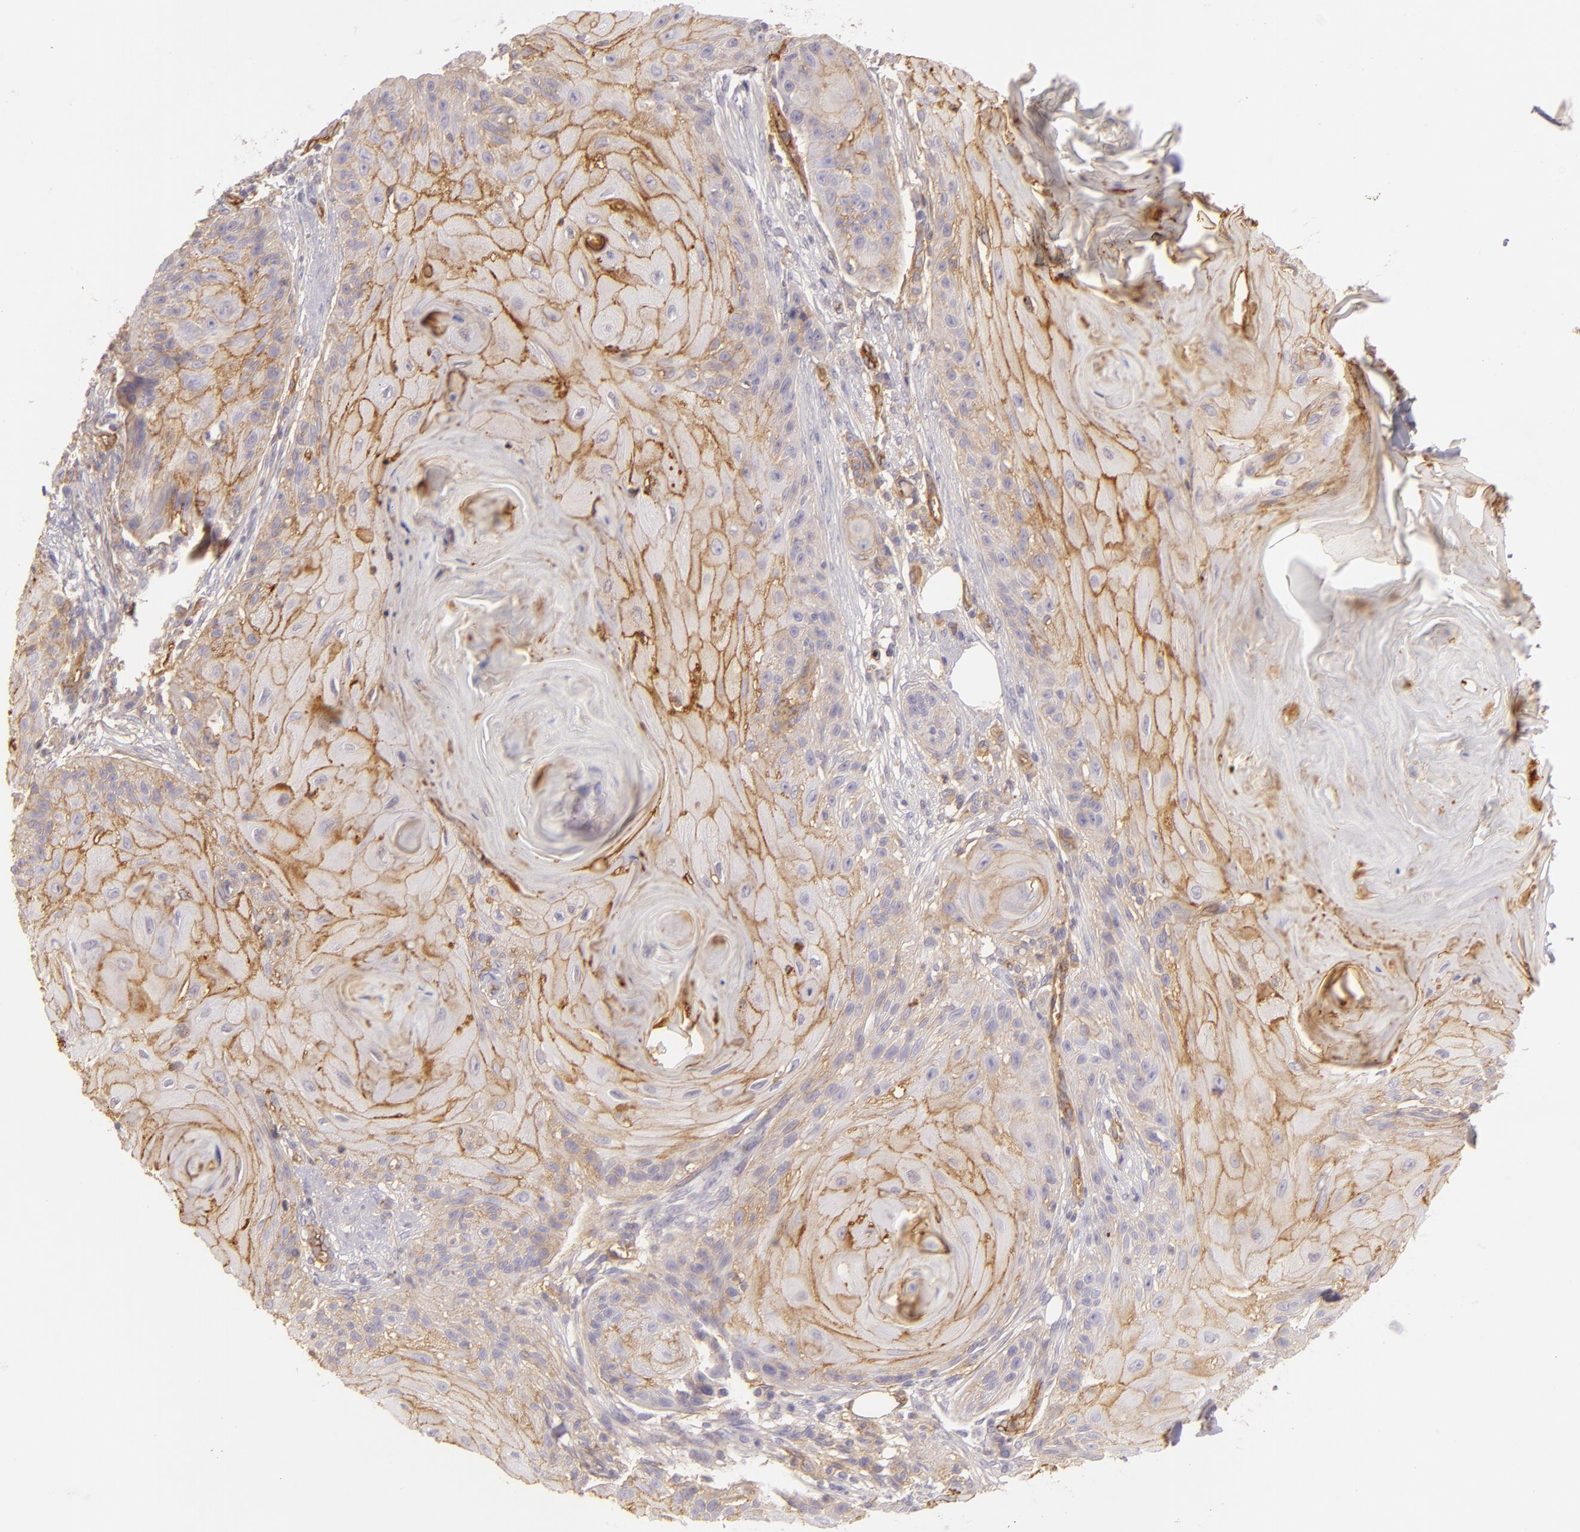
{"staining": {"intensity": "moderate", "quantity": "25%-75%", "location": "cytoplasmic/membranous"}, "tissue": "skin cancer", "cell_type": "Tumor cells", "image_type": "cancer", "snomed": [{"axis": "morphology", "description": "Squamous cell carcinoma, NOS"}, {"axis": "topography", "description": "Skin"}], "caption": "There is medium levels of moderate cytoplasmic/membranous positivity in tumor cells of skin cancer, as demonstrated by immunohistochemical staining (brown color).", "gene": "CD59", "patient": {"sex": "female", "age": 88}}